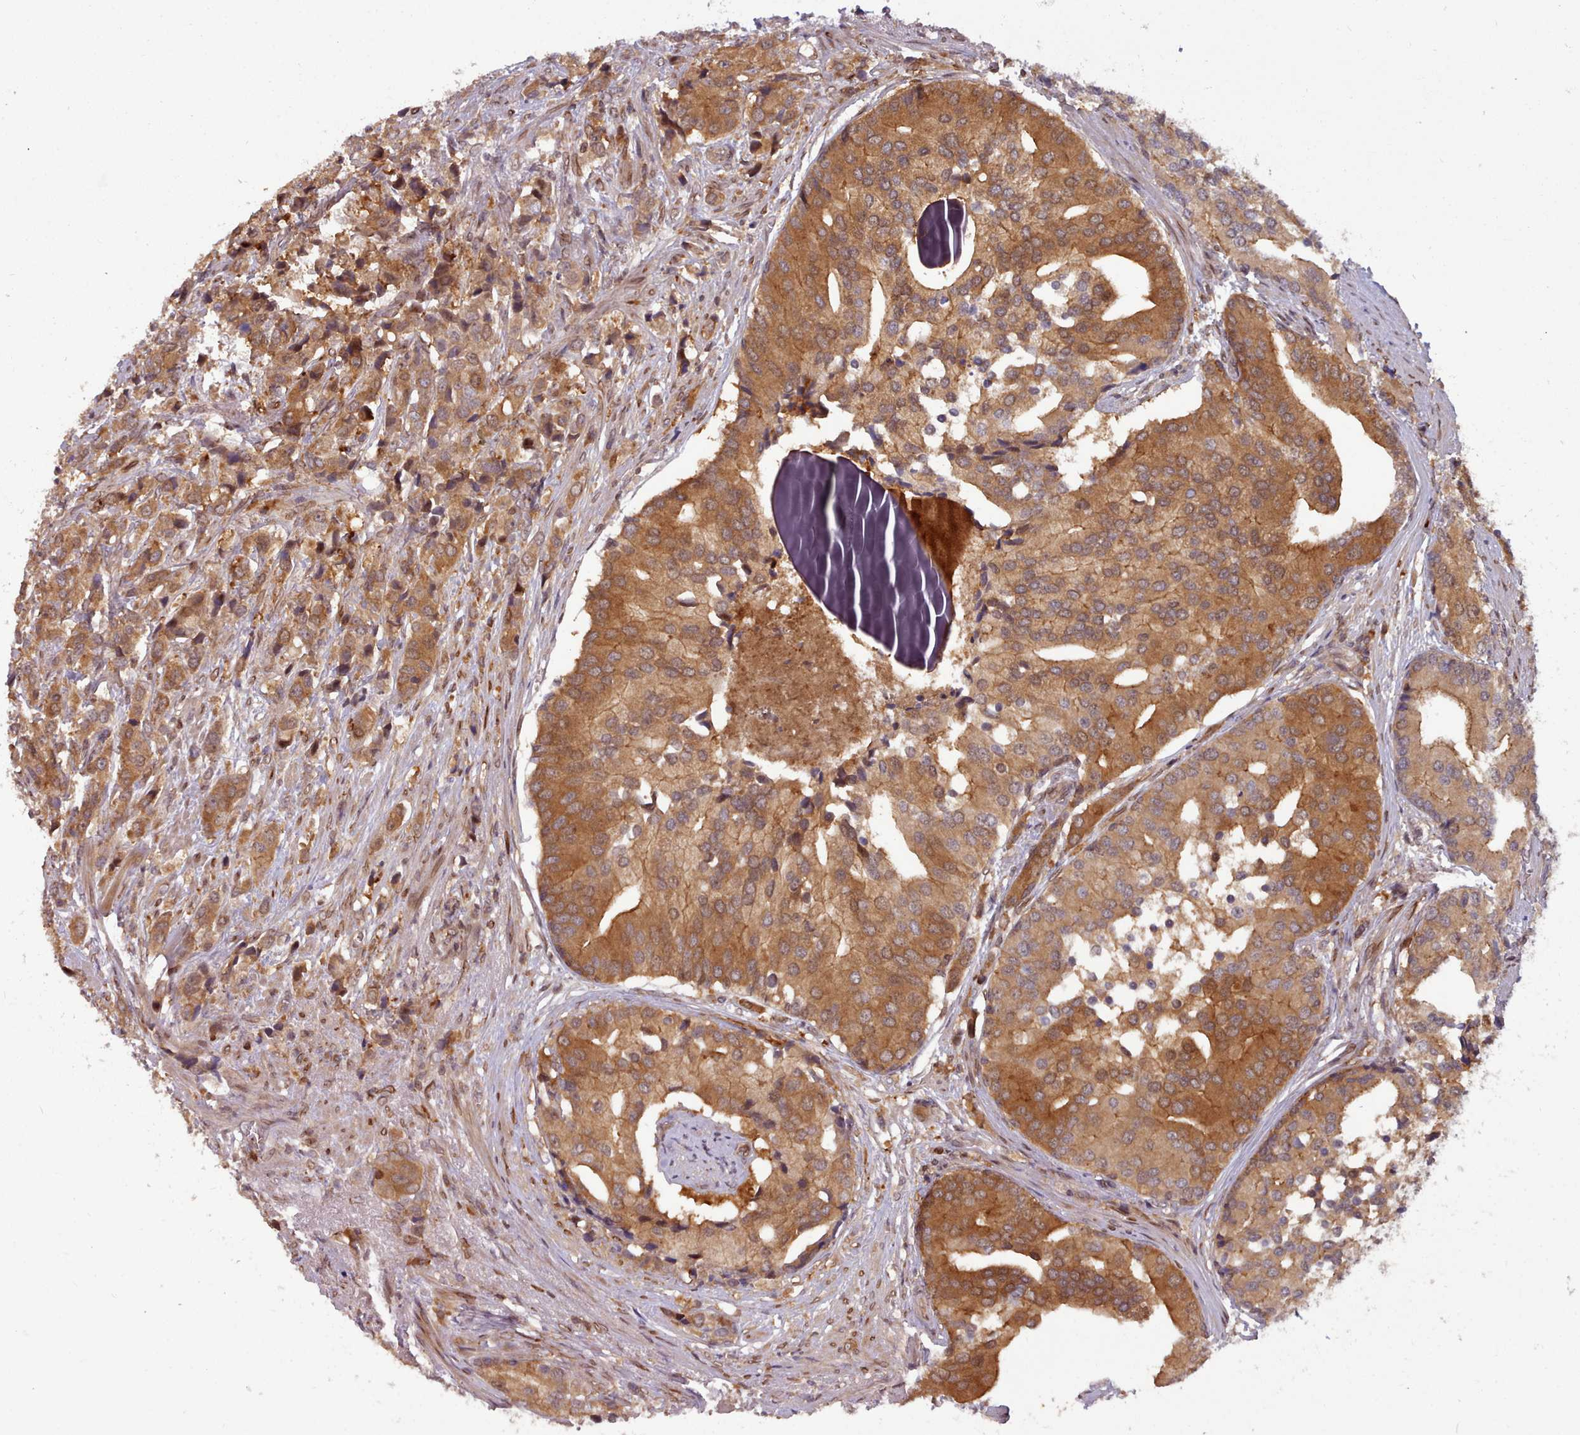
{"staining": {"intensity": "moderate", "quantity": ">75%", "location": "cytoplasmic/membranous"}, "tissue": "prostate cancer", "cell_type": "Tumor cells", "image_type": "cancer", "snomed": [{"axis": "morphology", "description": "Adenocarcinoma, High grade"}, {"axis": "topography", "description": "Prostate"}], "caption": "This is an image of immunohistochemistry (IHC) staining of prostate cancer (adenocarcinoma (high-grade)), which shows moderate staining in the cytoplasmic/membranous of tumor cells.", "gene": "UBE2G1", "patient": {"sex": "male", "age": 62}}